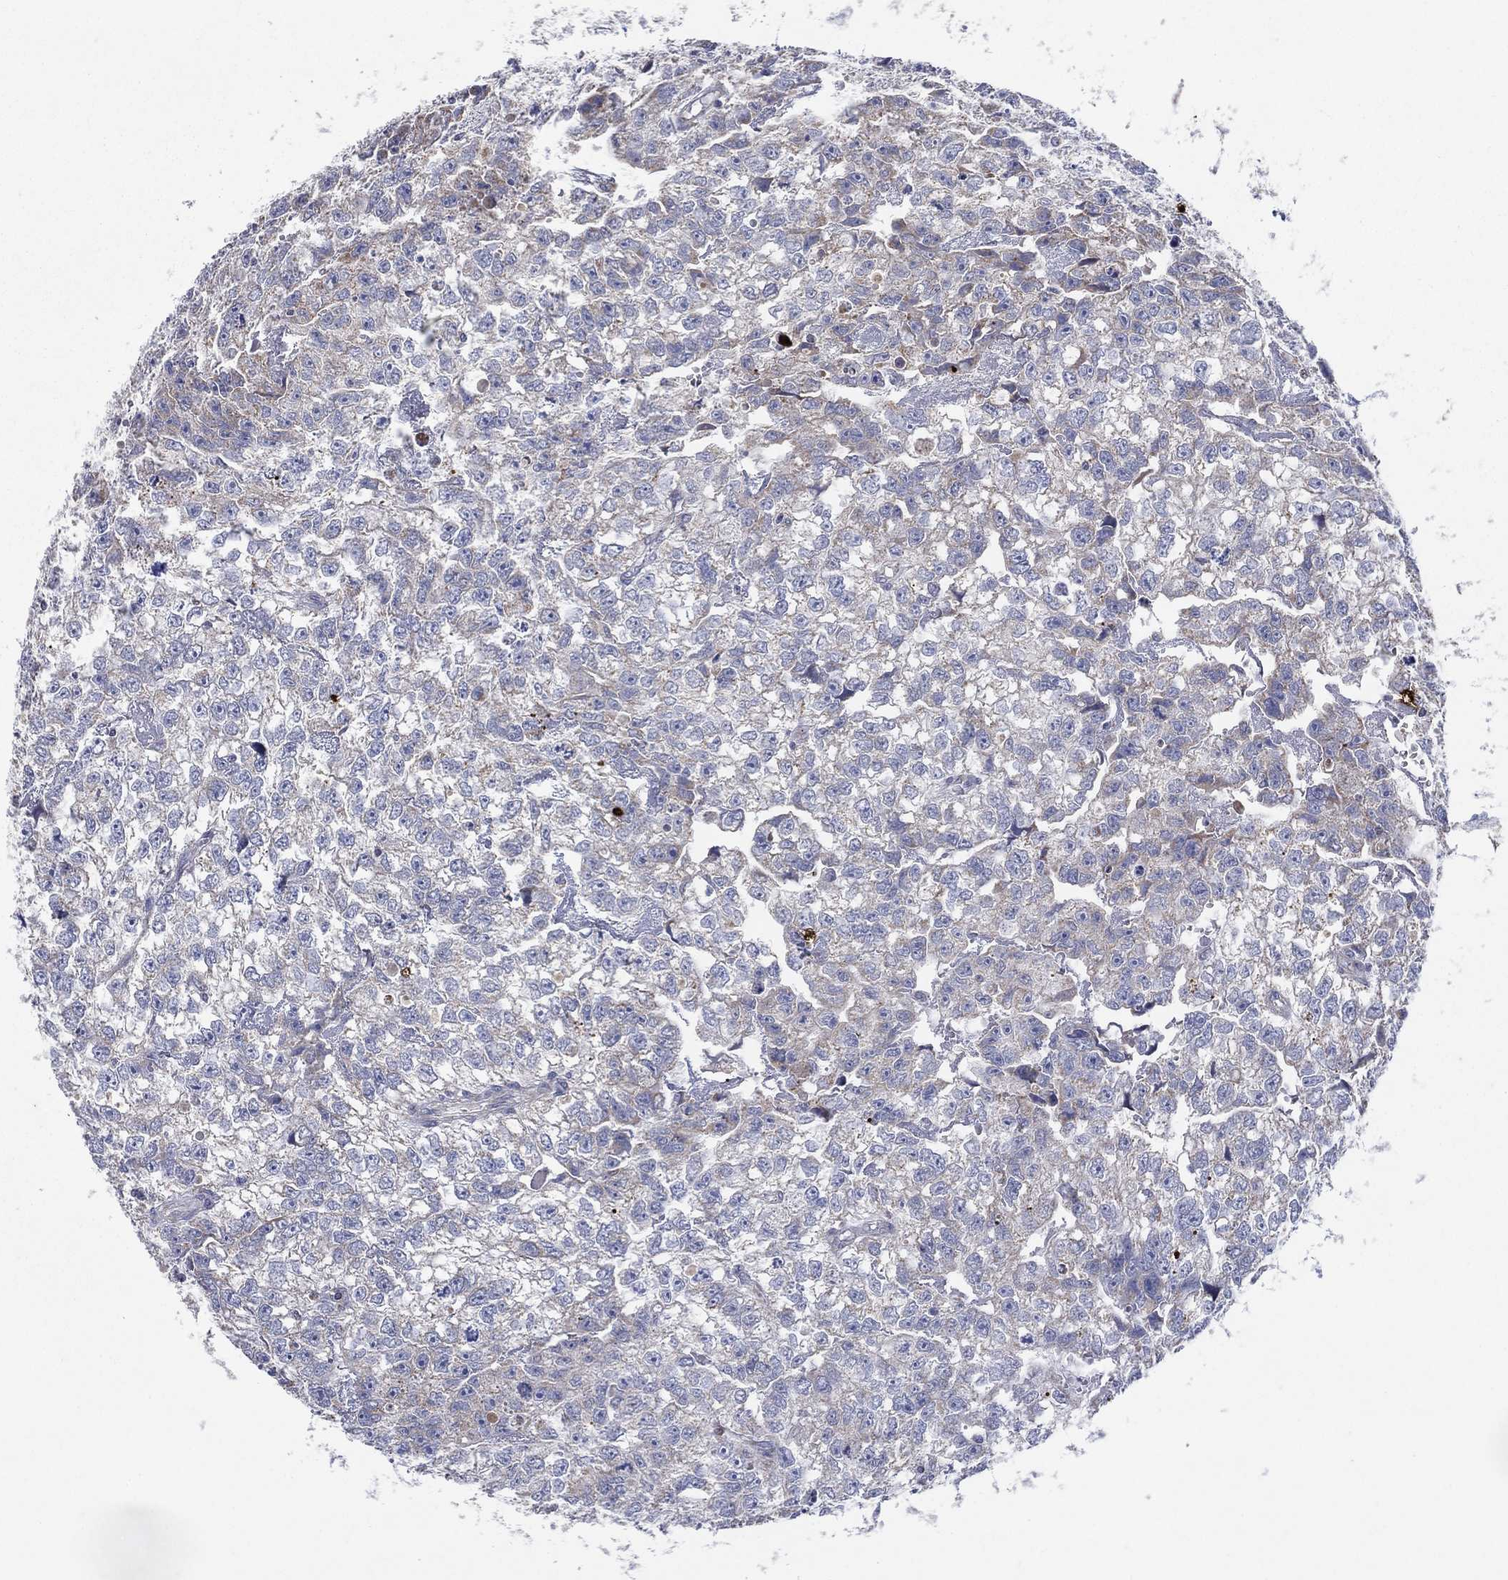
{"staining": {"intensity": "weak", "quantity": "<25%", "location": "cytoplasmic/membranous"}, "tissue": "testis cancer", "cell_type": "Tumor cells", "image_type": "cancer", "snomed": [{"axis": "morphology", "description": "Carcinoma, Embryonal, NOS"}, {"axis": "morphology", "description": "Teratoma, malignant, NOS"}, {"axis": "topography", "description": "Testis"}], "caption": "Tumor cells show no significant expression in testis cancer (embryonal carcinoma). (DAB immunohistochemistry with hematoxylin counter stain).", "gene": "C9orf85", "patient": {"sex": "male", "age": 44}}